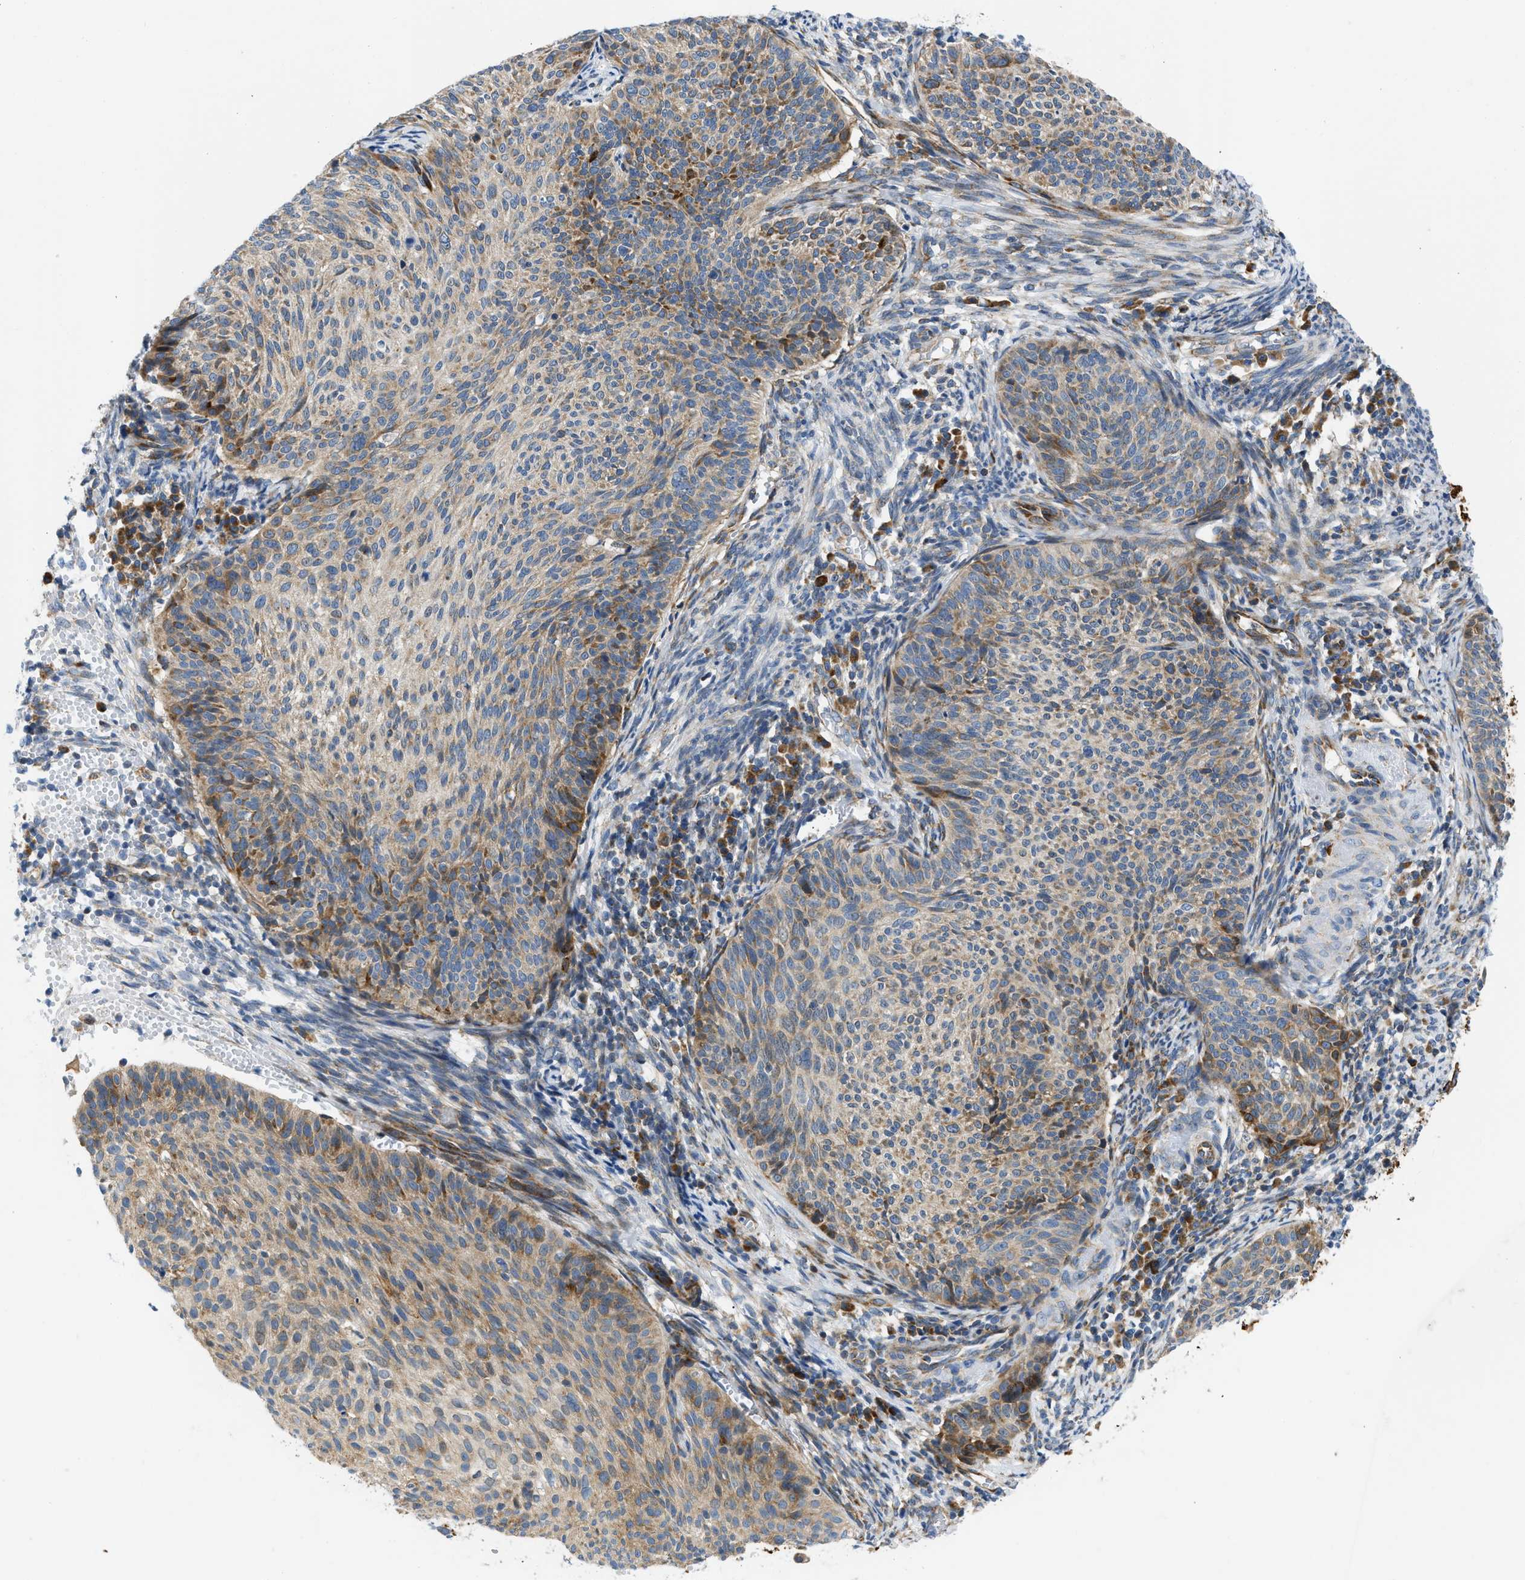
{"staining": {"intensity": "moderate", "quantity": ">75%", "location": "cytoplasmic/membranous"}, "tissue": "cervical cancer", "cell_type": "Tumor cells", "image_type": "cancer", "snomed": [{"axis": "morphology", "description": "Squamous cell carcinoma, NOS"}, {"axis": "topography", "description": "Cervix"}], "caption": "Immunohistochemical staining of human cervical squamous cell carcinoma reveals medium levels of moderate cytoplasmic/membranous expression in about >75% of tumor cells. The protein of interest is shown in brown color, while the nuclei are stained blue.", "gene": "CAMKK2", "patient": {"sex": "female", "age": 70}}